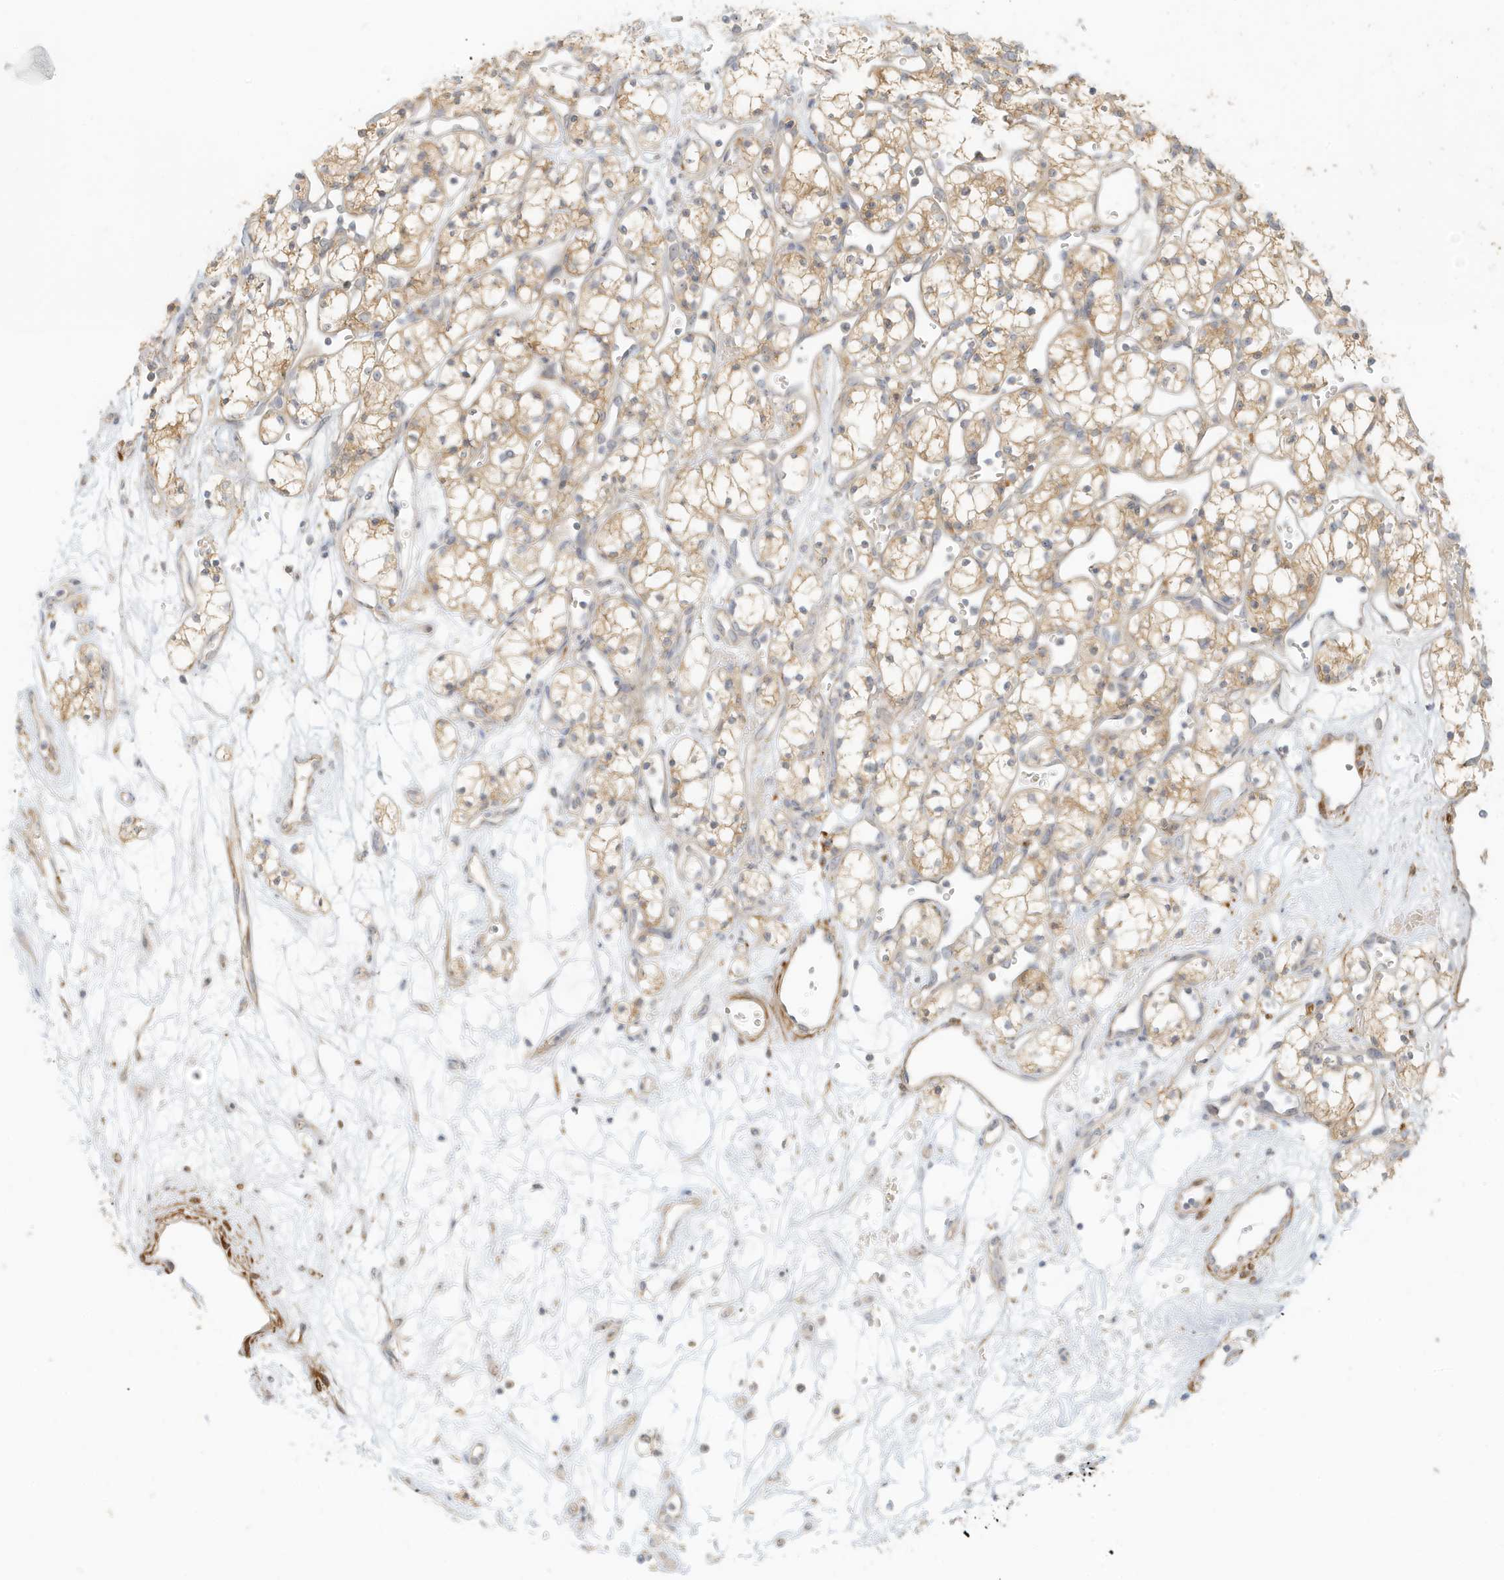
{"staining": {"intensity": "weak", "quantity": ">75%", "location": "cytoplasmic/membranous"}, "tissue": "renal cancer", "cell_type": "Tumor cells", "image_type": "cancer", "snomed": [{"axis": "morphology", "description": "Adenocarcinoma, NOS"}, {"axis": "topography", "description": "Kidney"}], "caption": "Weak cytoplasmic/membranous expression is identified in approximately >75% of tumor cells in renal adenocarcinoma. (DAB (3,3'-diaminobenzidine) IHC, brown staining for protein, blue staining for nuclei).", "gene": "MCOLN1", "patient": {"sex": "male", "age": 59}}